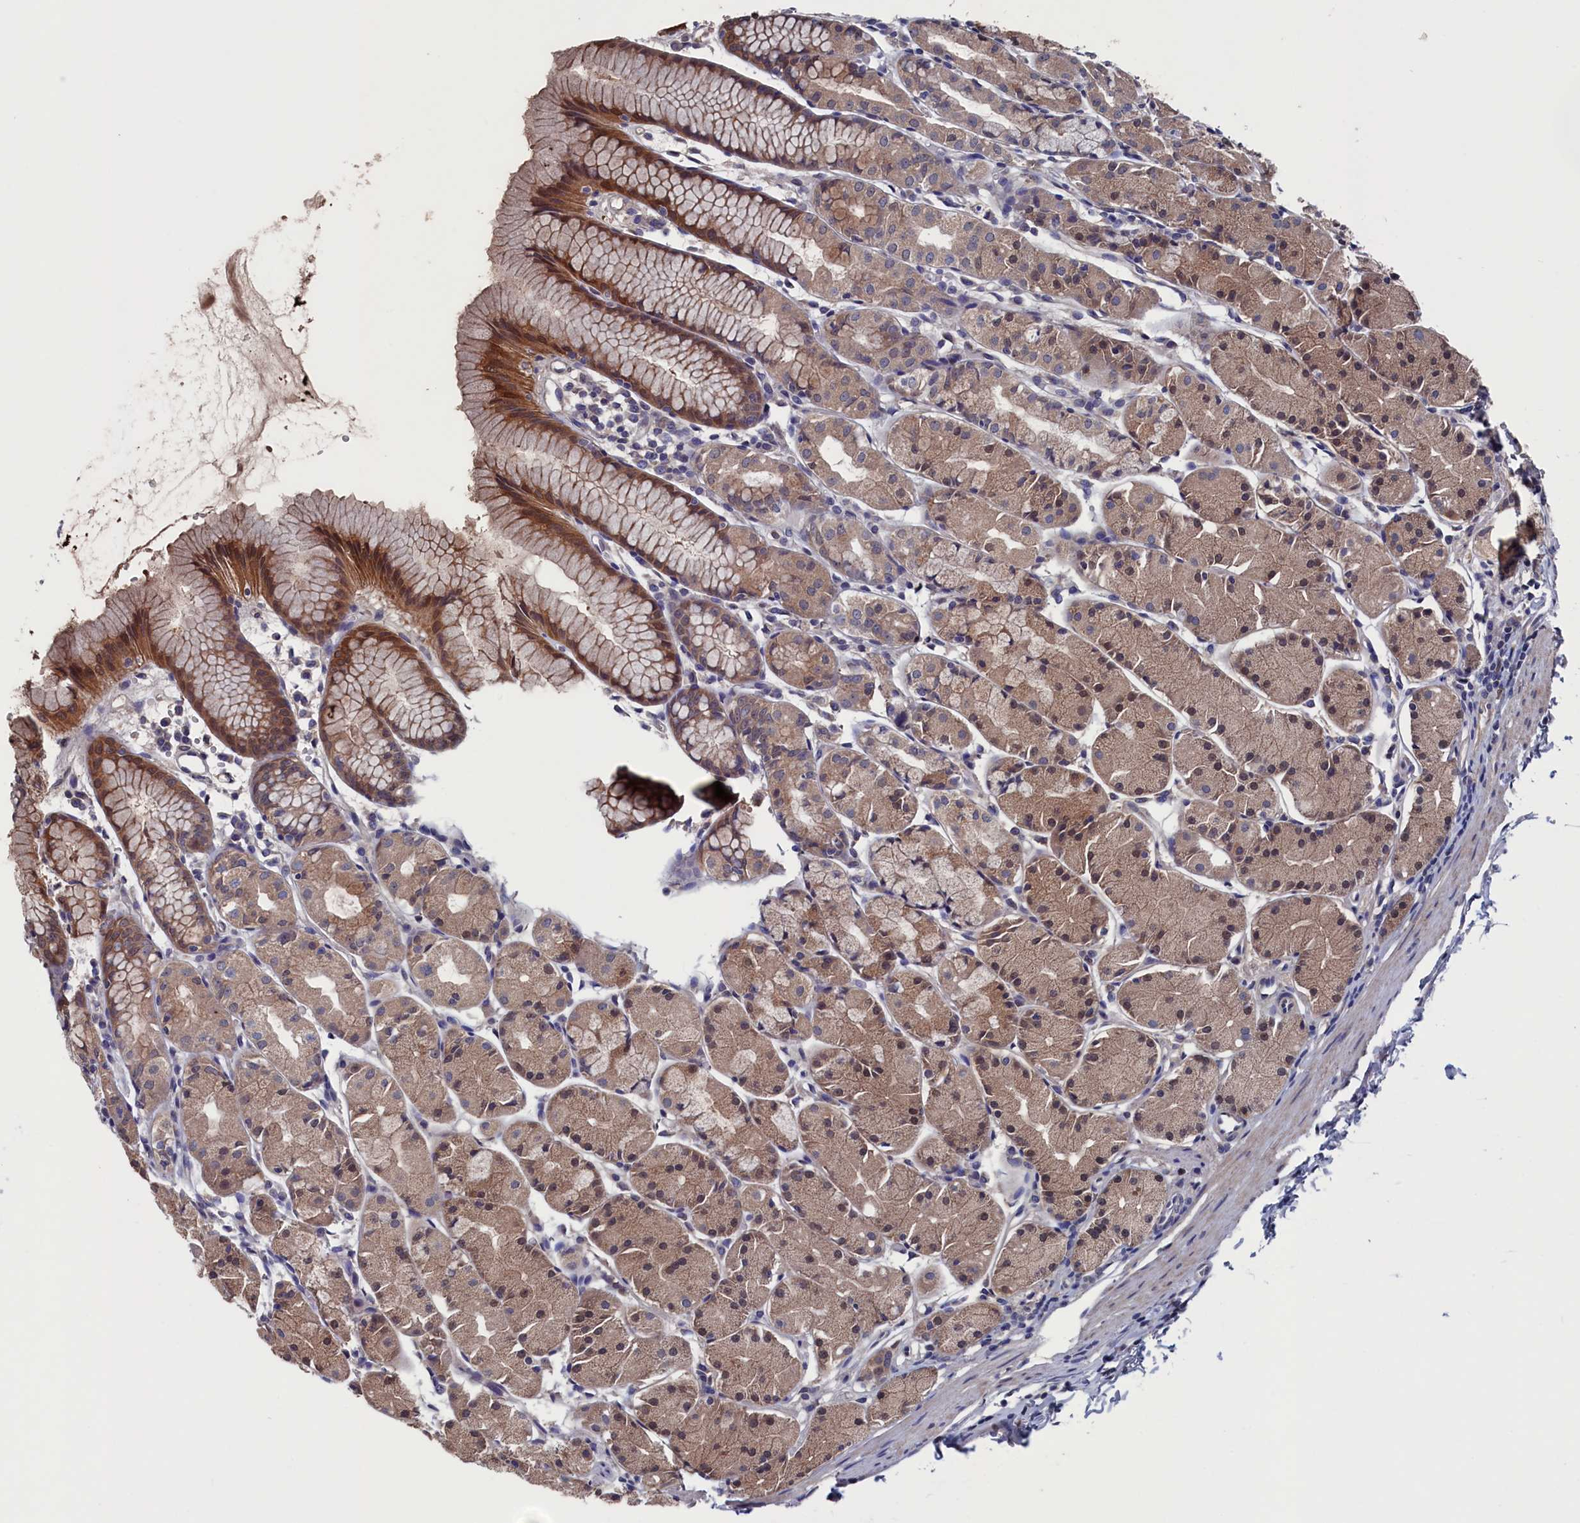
{"staining": {"intensity": "strong", "quantity": "25%-75%", "location": "cytoplasmic/membranous"}, "tissue": "stomach", "cell_type": "Glandular cells", "image_type": "normal", "snomed": [{"axis": "morphology", "description": "Normal tissue, NOS"}, {"axis": "topography", "description": "Stomach, upper"}], "caption": "High-magnification brightfield microscopy of normal stomach stained with DAB (brown) and counterstained with hematoxylin (blue). glandular cells exhibit strong cytoplasmic/membranous expression is appreciated in approximately25%-75% of cells. The staining is performed using DAB (3,3'-diaminobenzidine) brown chromogen to label protein expression. The nuclei are counter-stained blue using hematoxylin.", "gene": "SPATA13", "patient": {"sex": "male", "age": 47}}